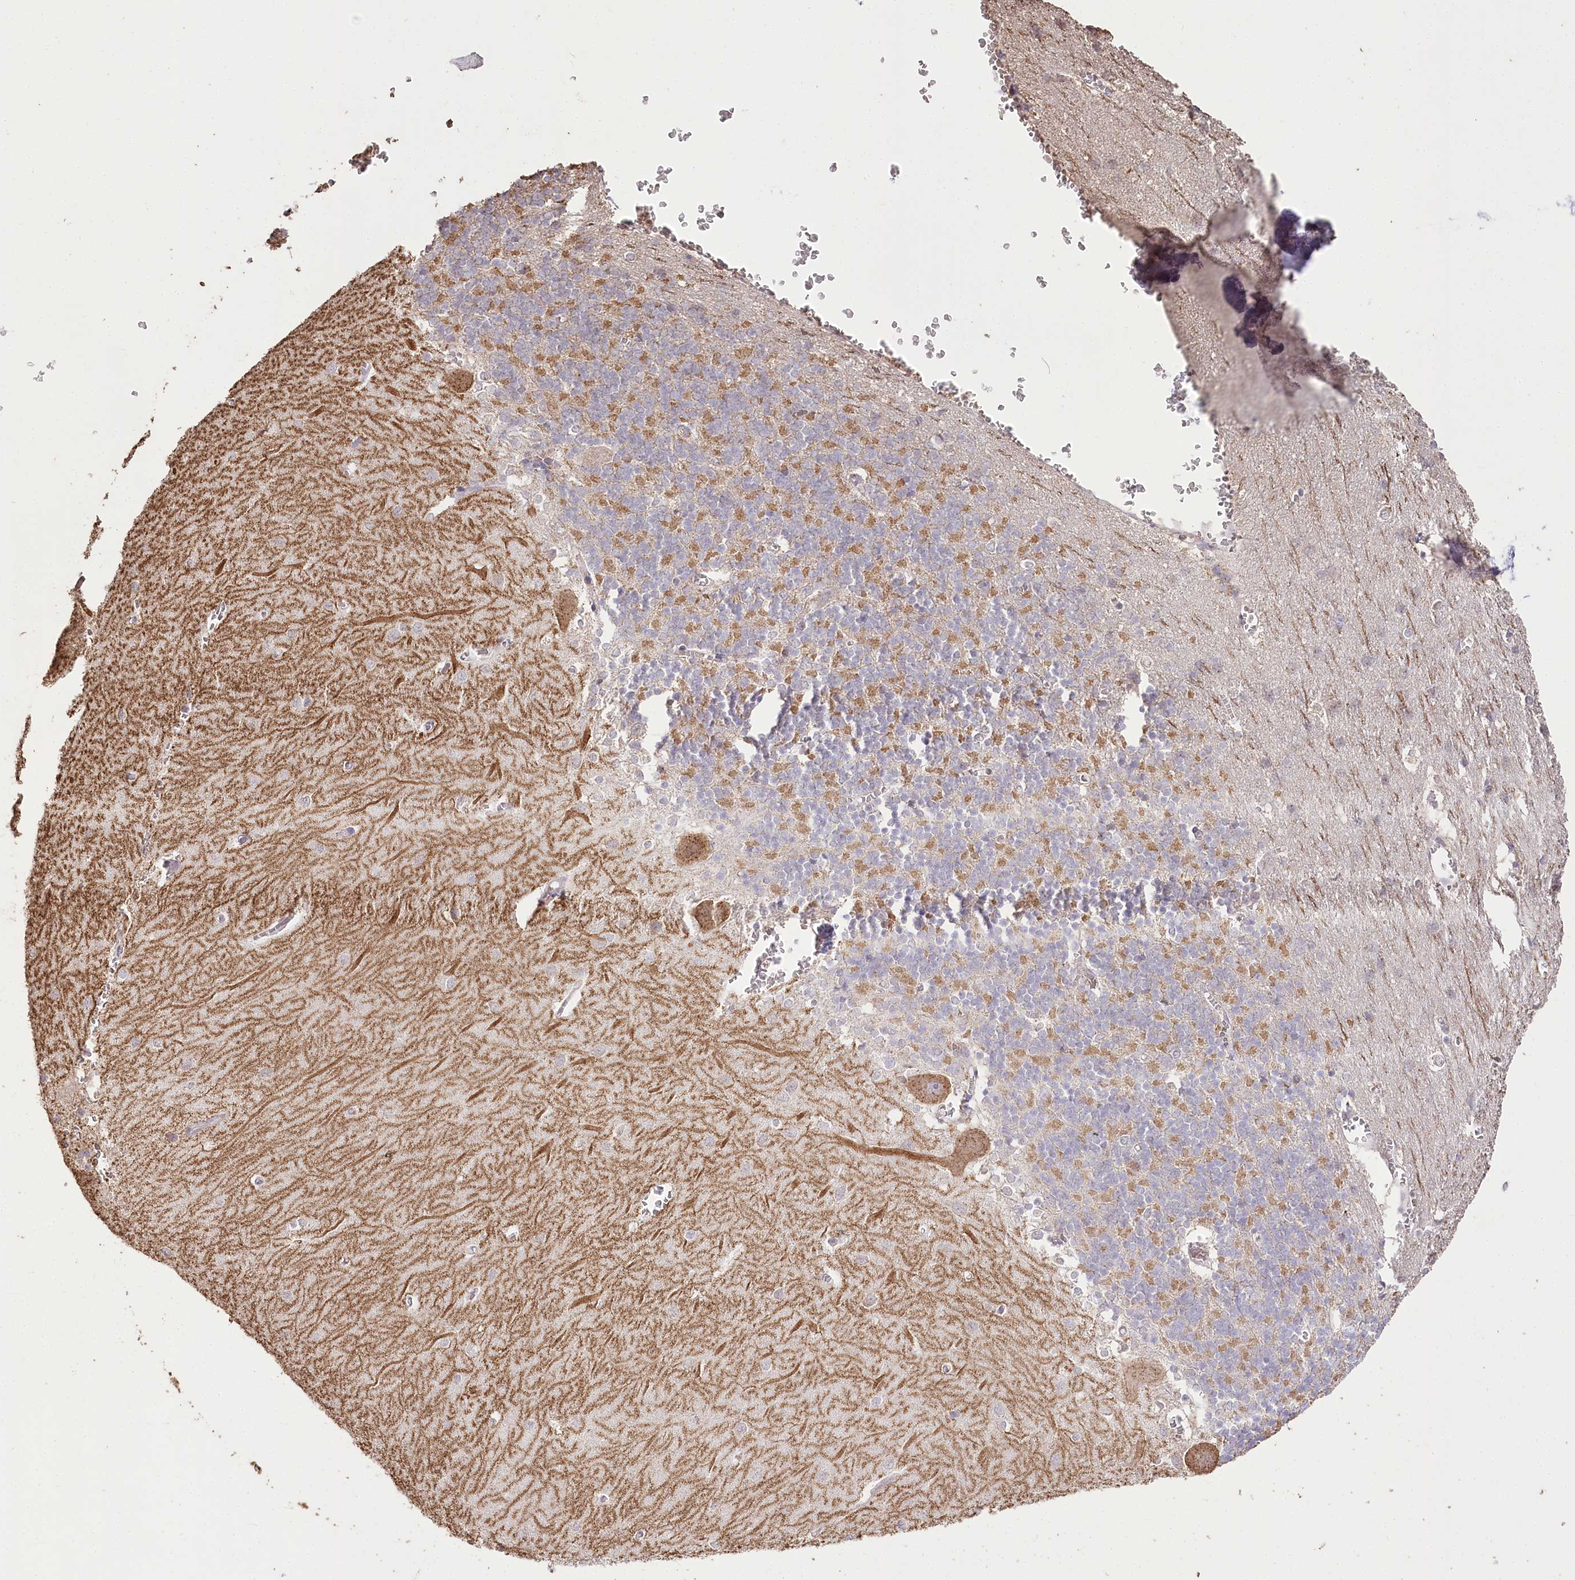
{"staining": {"intensity": "moderate", "quantity": "25%-75%", "location": "cytoplasmic/membranous"}, "tissue": "cerebellum", "cell_type": "Cells in granular layer", "image_type": "normal", "snomed": [{"axis": "morphology", "description": "Normal tissue, NOS"}, {"axis": "topography", "description": "Cerebellum"}], "caption": "Benign cerebellum was stained to show a protein in brown. There is medium levels of moderate cytoplasmic/membranous expression in about 25%-75% of cells in granular layer. Nuclei are stained in blue.", "gene": "IREB2", "patient": {"sex": "male", "age": 37}}